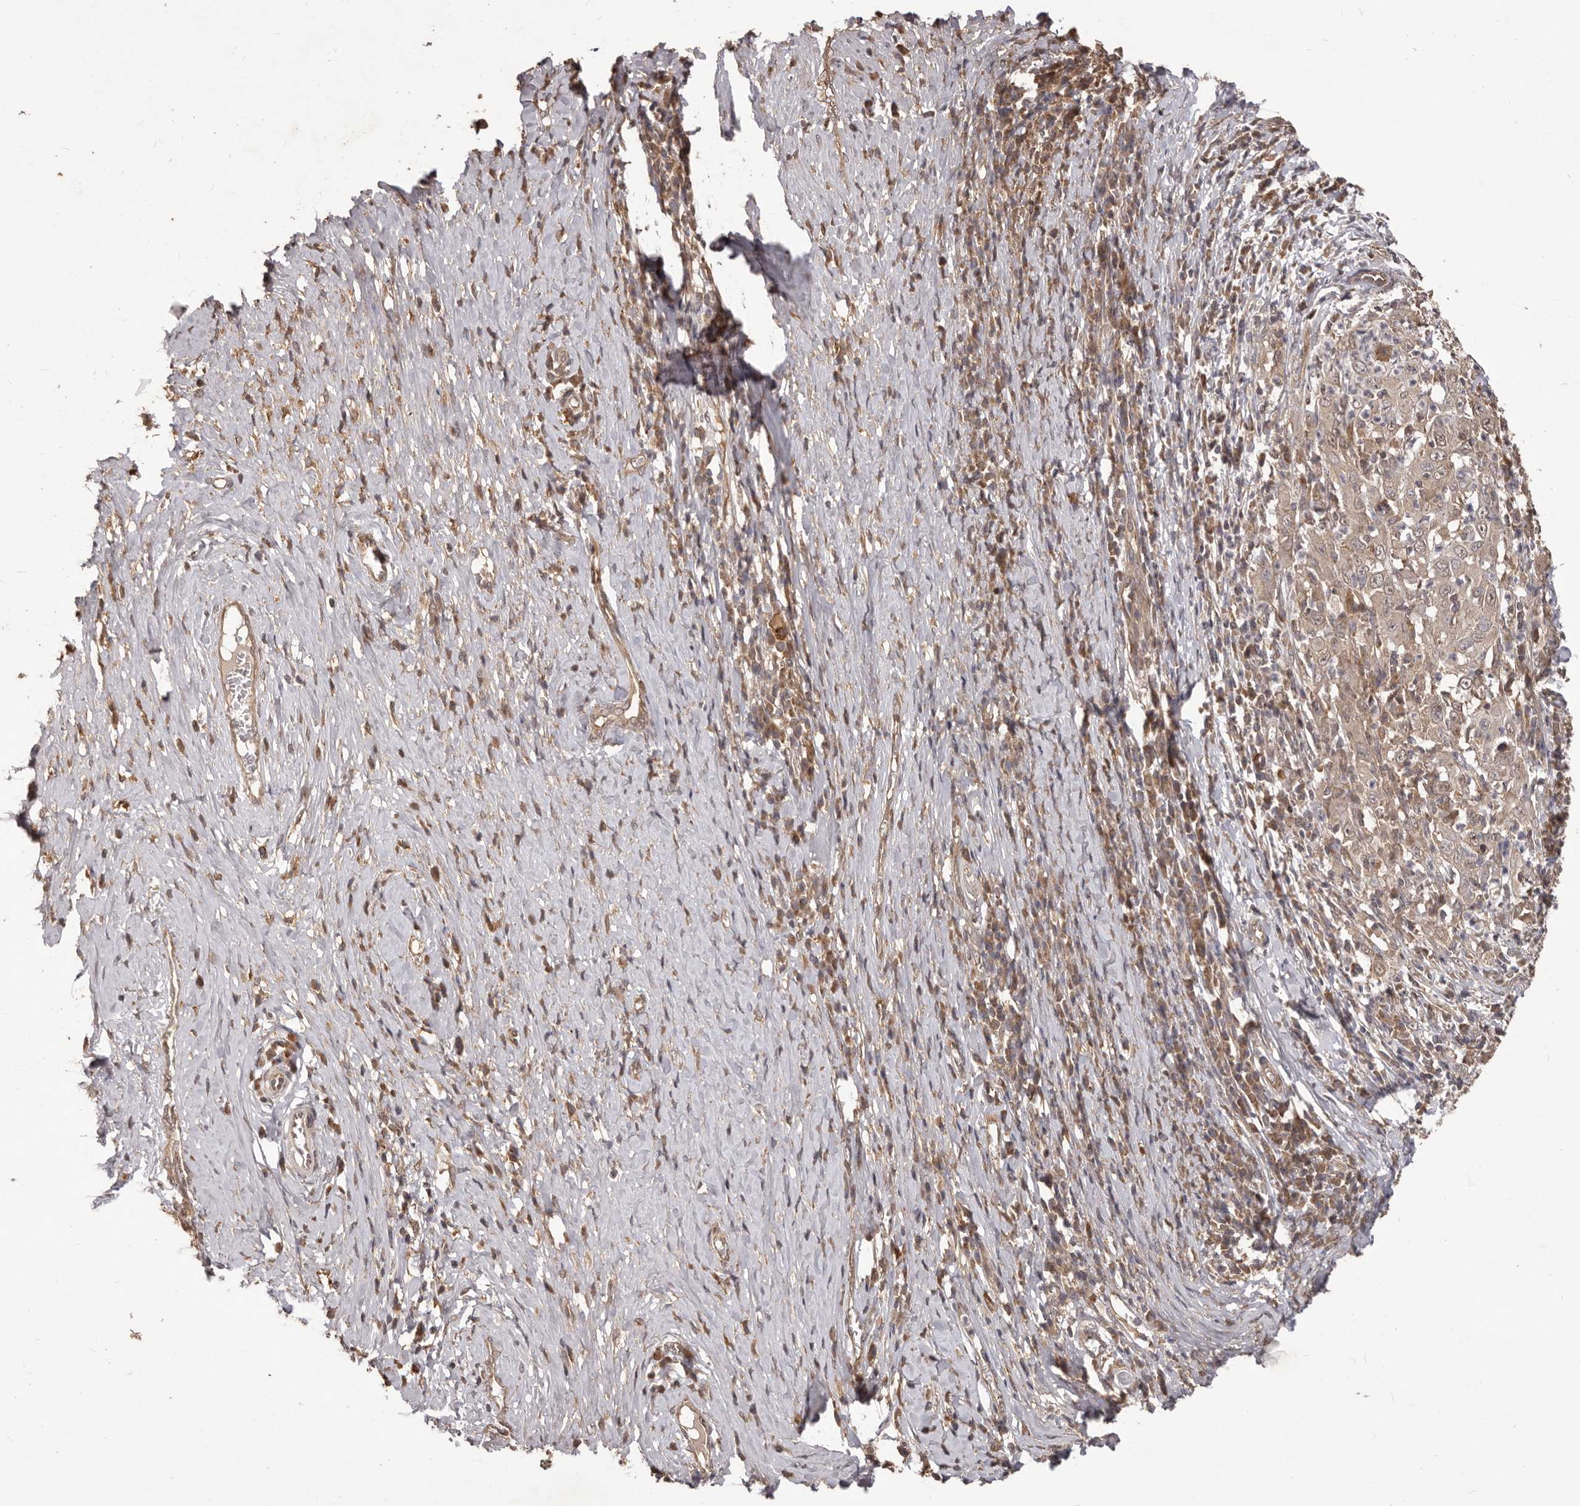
{"staining": {"intensity": "weak", "quantity": ">75%", "location": "cytoplasmic/membranous"}, "tissue": "cervical cancer", "cell_type": "Tumor cells", "image_type": "cancer", "snomed": [{"axis": "morphology", "description": "Squamous cell carcinoma, NOS"}, {"axis": "topography", "description": "Cervix"}], "caption": "Cervical cancer stained with DAB IHC displays low levels of weak cytoplasmic/membranous staining in approximately >75% of tumor cells.", "gene": "MTO1", "patient": {"sex": "female", "age": 46}}